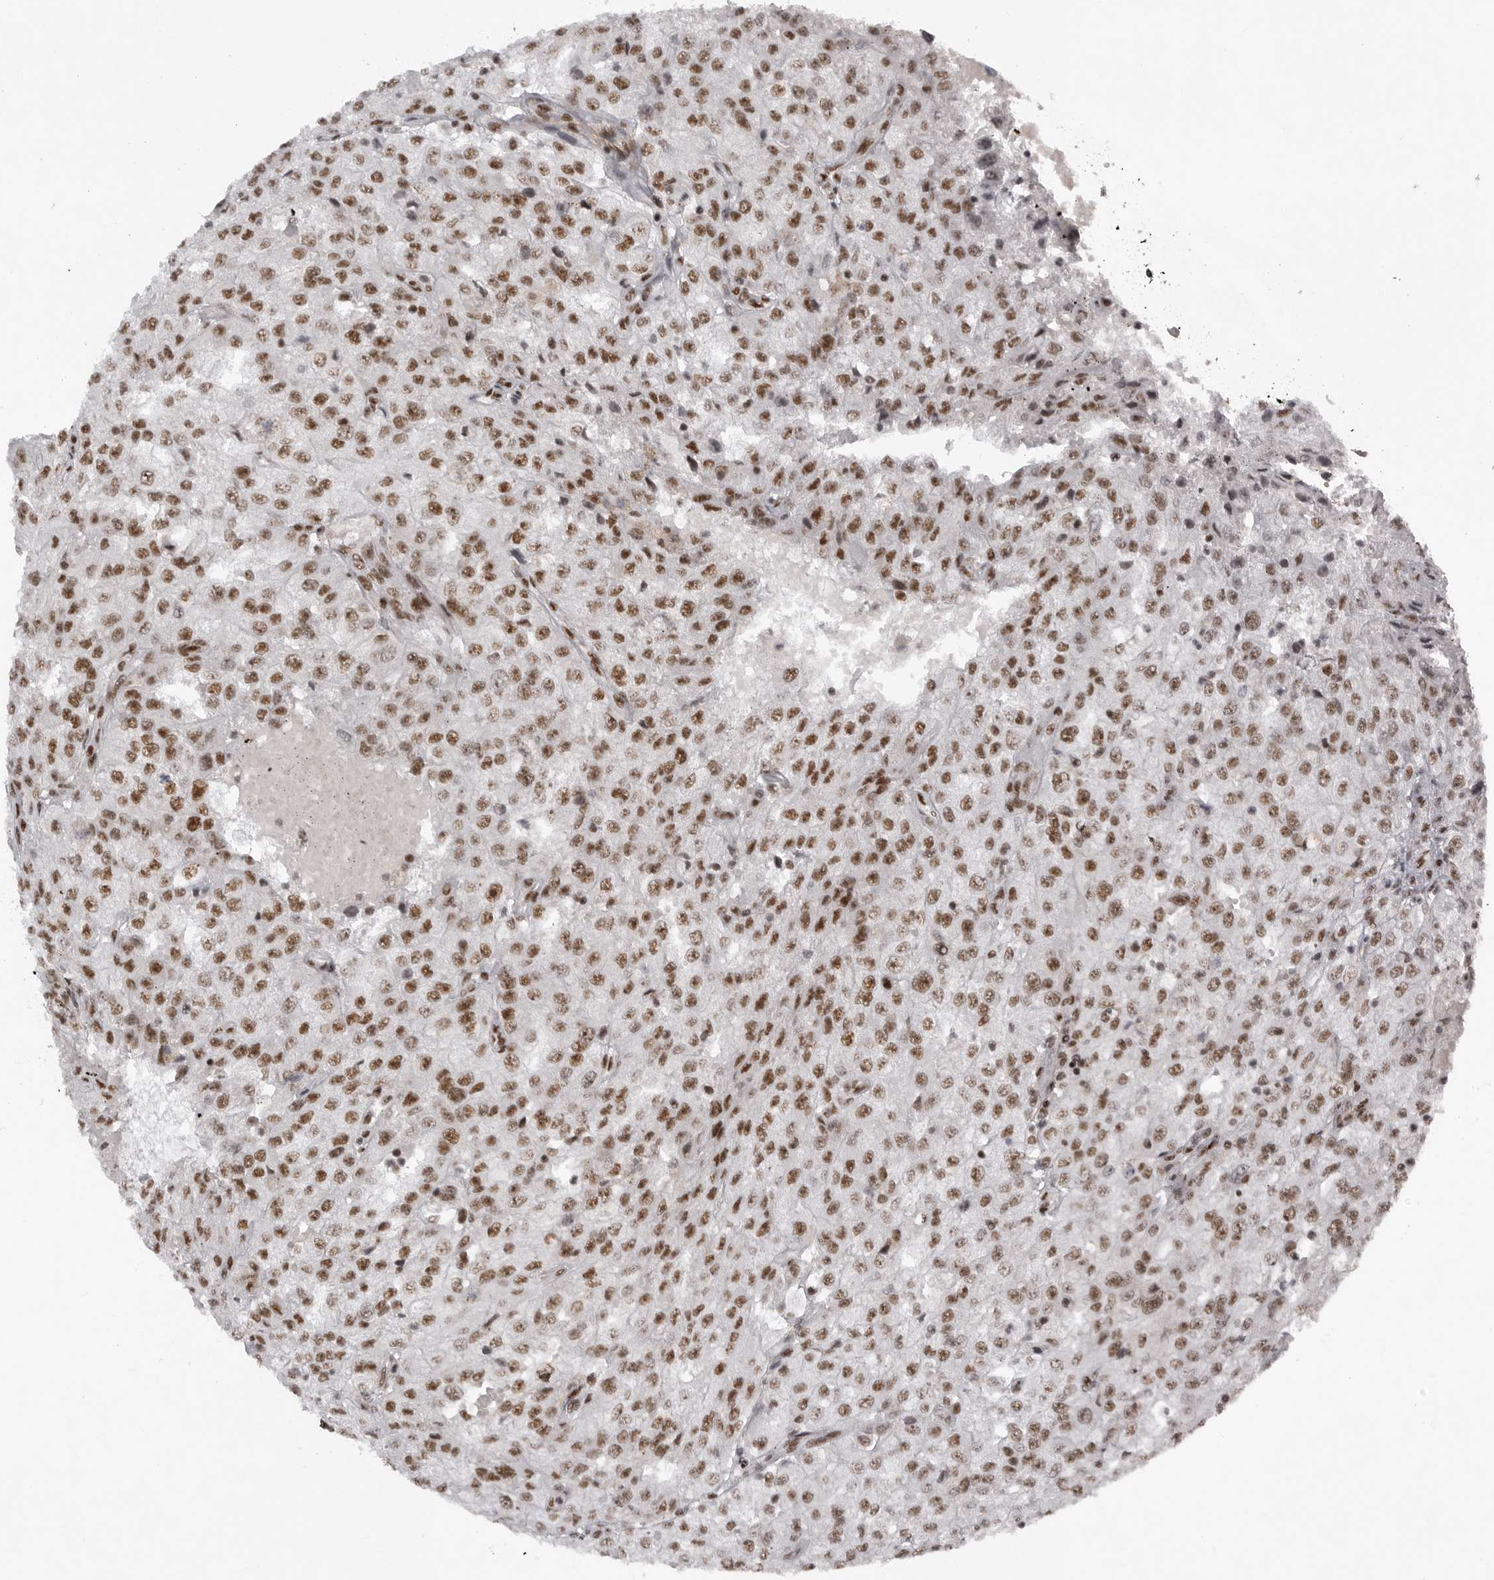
{"staining": {"intensity": "moderate", "quantity": ">75%", "location": "nuclear"}, "tissue": "renal cancer", "cell_type": "Tumor cells", "image_type": "cancer", "snomed": [{"axis": "morphology", "description": "Adenocarcinoma, NOS"}, {"axis": "topography", "description": "Kidney"}], "caption": "An image of human adenocarcinoma (renal) stained for a protein displays moderate nuclear brown staining in tumor cells. (DAB (3,3'-diaminobenzidine) IHC with brightfield microscopy, high magnification).", "gene": "PPP1R8", "patient": {"sex": "female", "age": 54}}